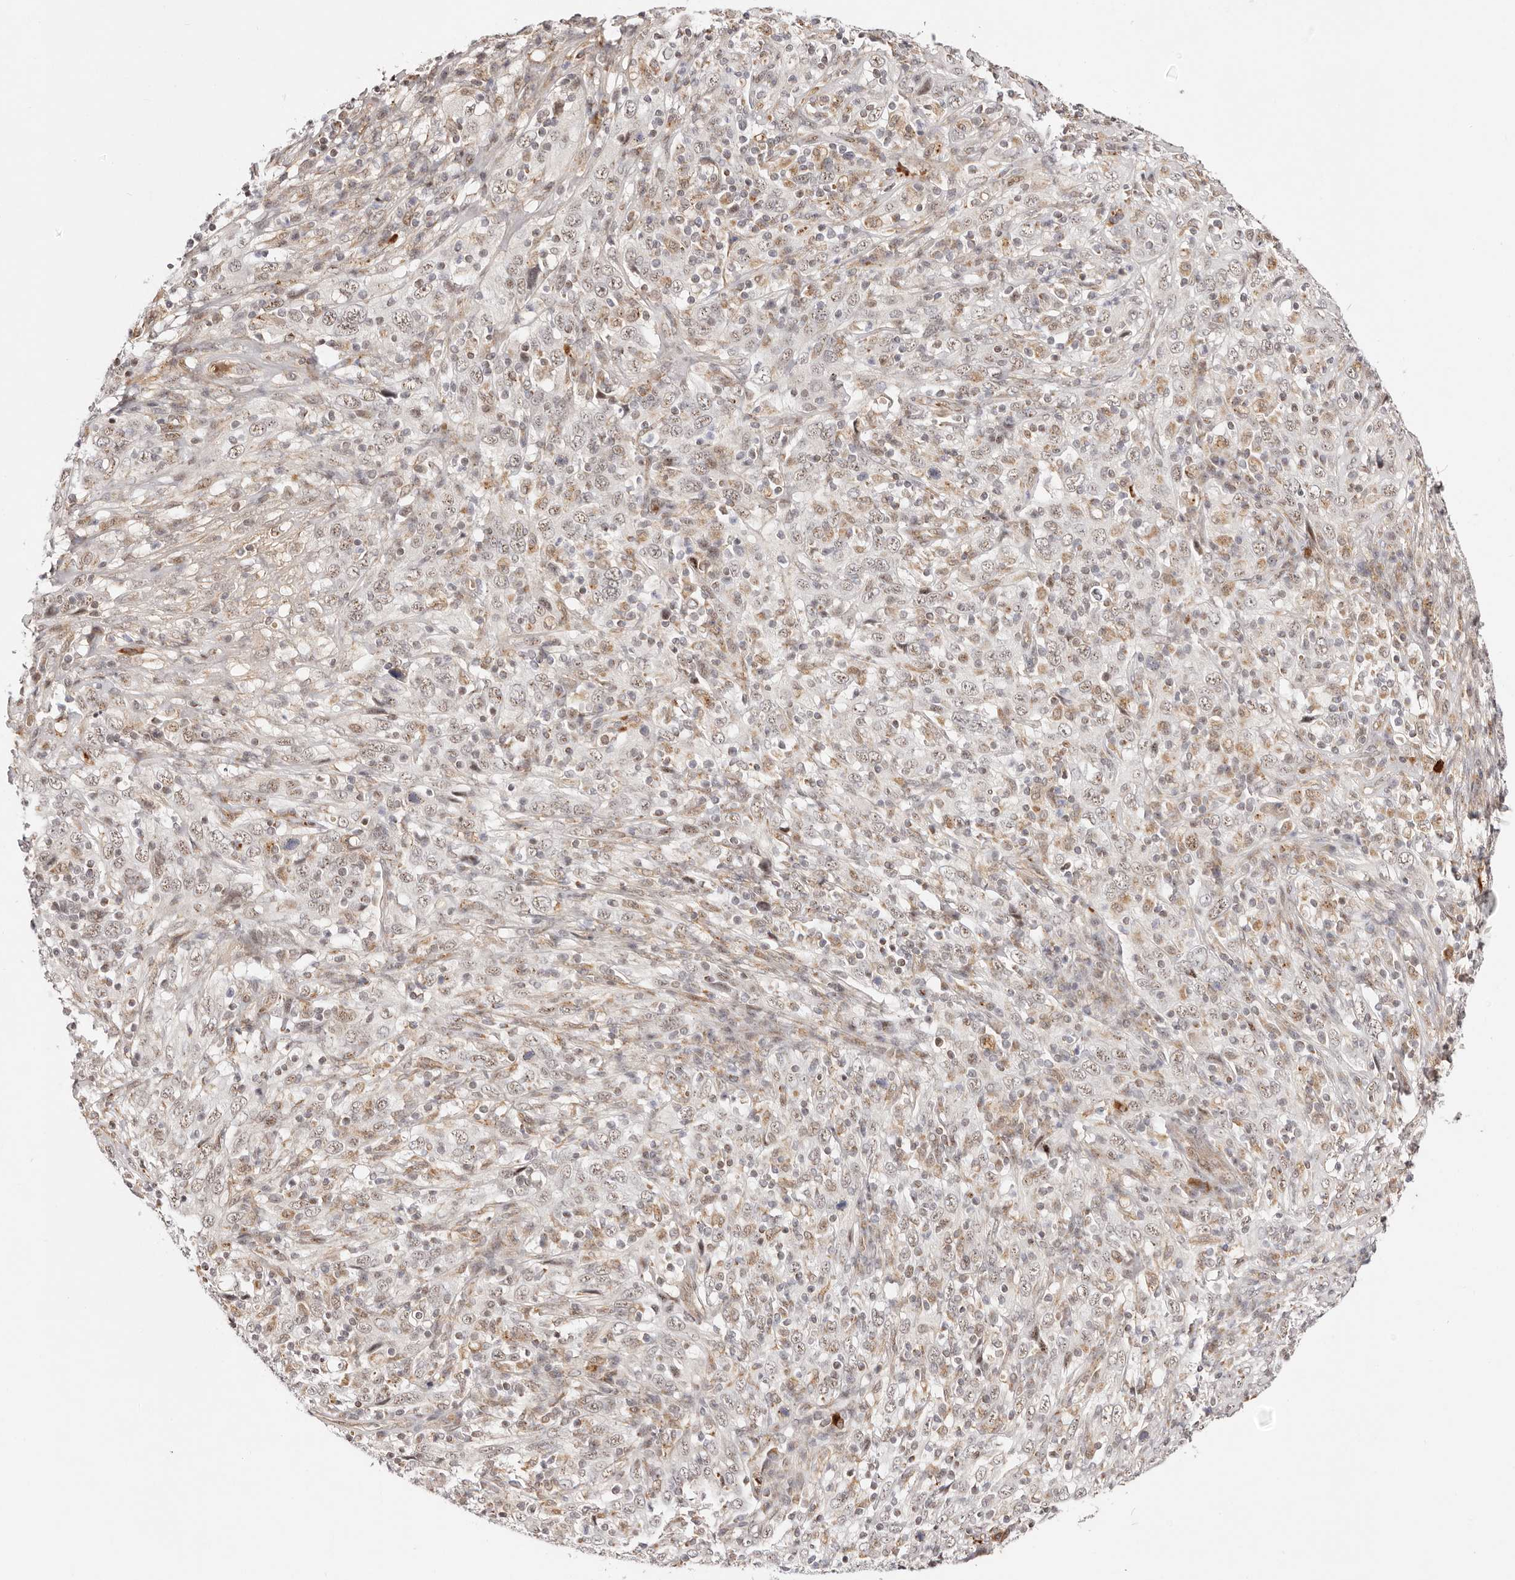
{"staining": {"intensity": "weak", "quantity": ">75%", "location": "nuclear"}, "tissue": "cervical cancer", "cell_type": "Tumor cells", "image_type": "cancer", "snomed": [{"axis": "morphology", "description": "Squamous cell carcinoma, NOS"}, {"axis": "topography", "description": "Cervix"}], "caption": "There is low levels of weak nuclear positivity in tumor cells of cervical cancer, as demonstrated by immunohistochemical staining (brown color).", "gene": "WRN", "patient": {"sex": "female", "age": 46}}